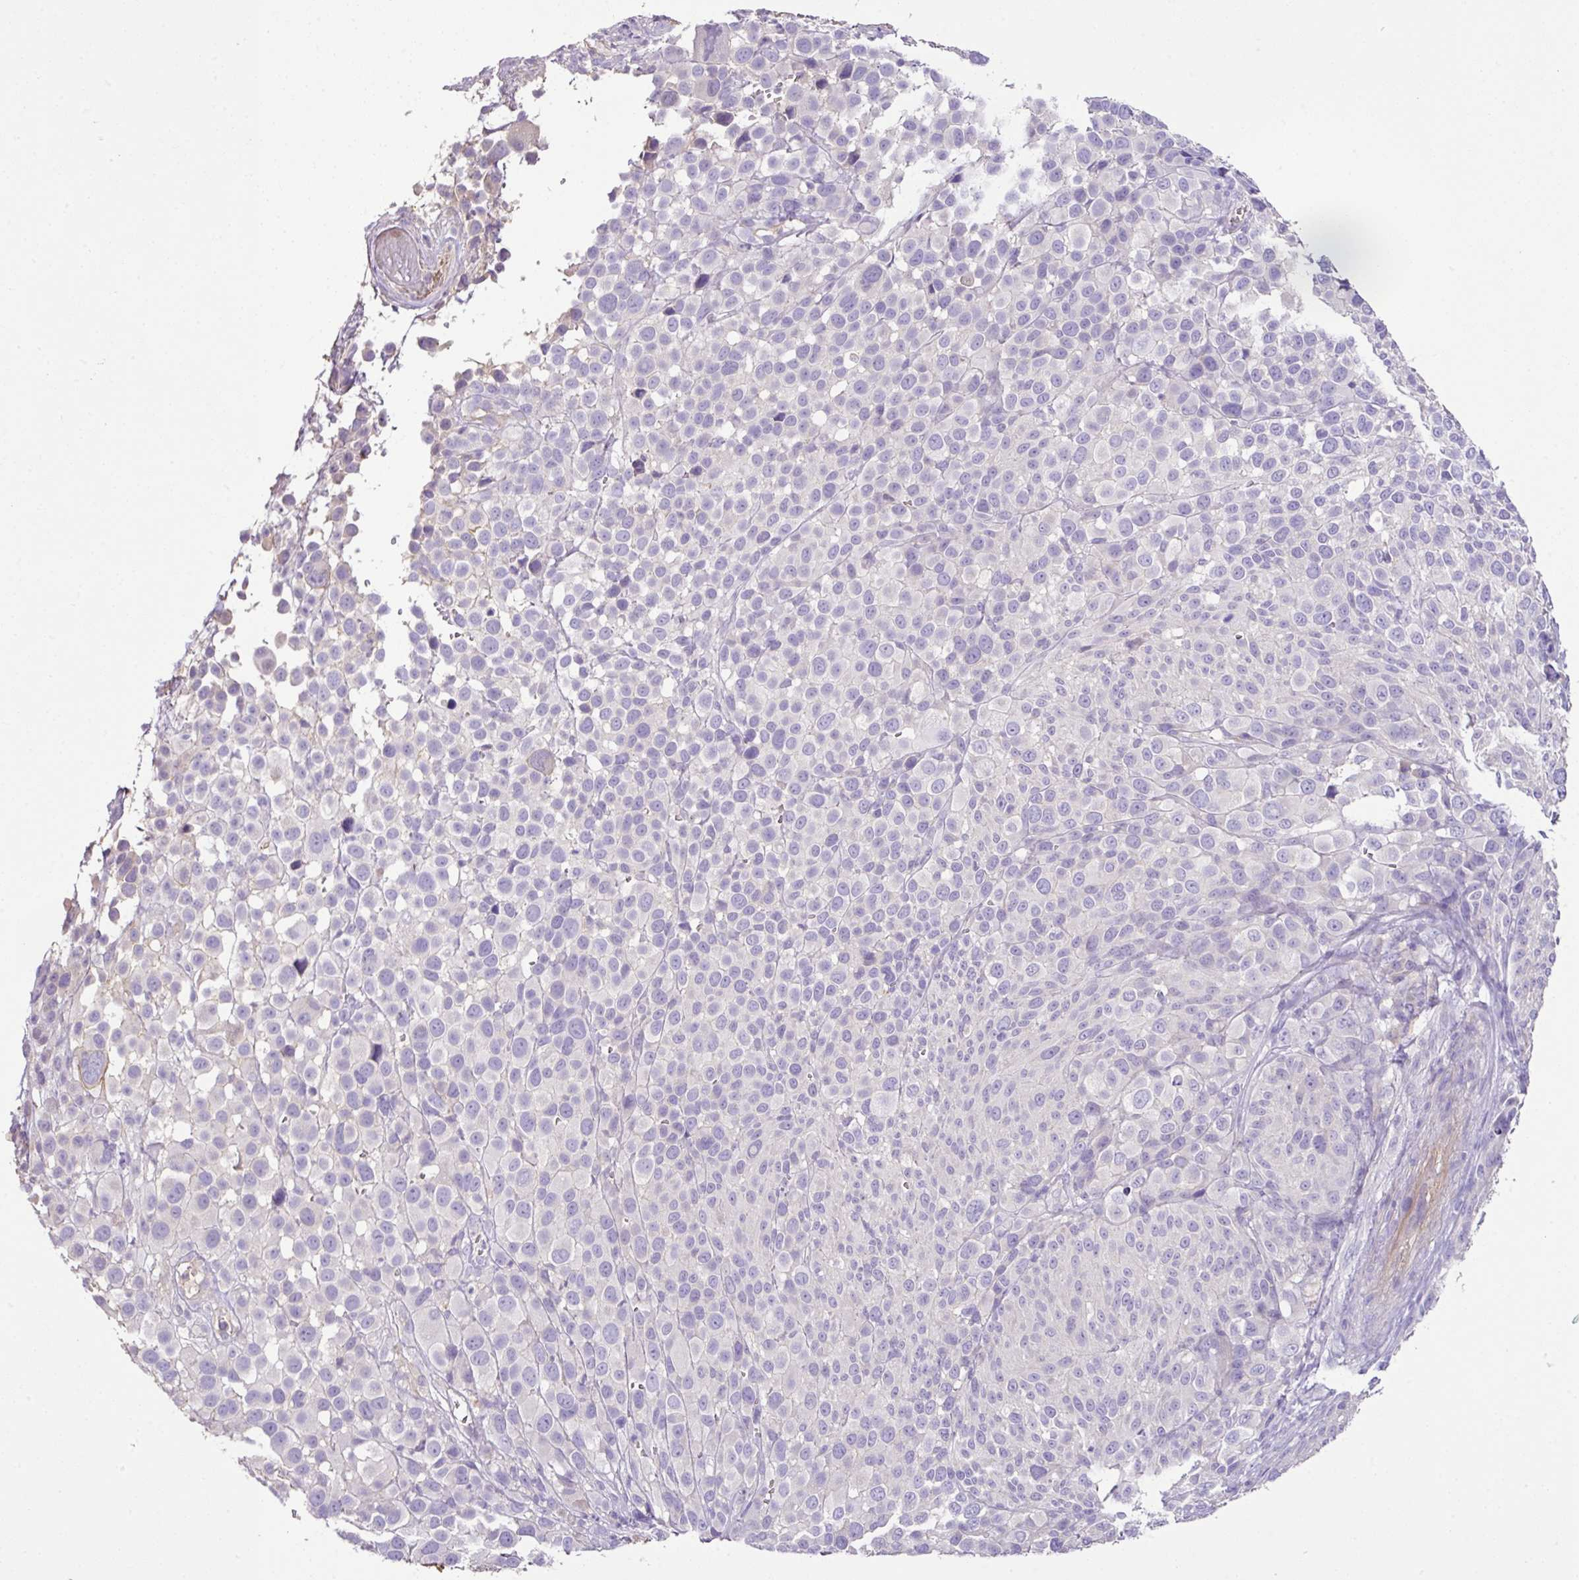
{"staining": {"intensity": "weak", "quantity": "<25%", "location": "cytoplasmic/membranous"}, "tissue": "melanoma", "cell_type": "Tumor cells", "image_type": "cancer", "snomed": [{"axis": "morphology", "description": "Malignant melanoma, NOS"}, {"axis": "topography", "description": "Skin of trunk"}], "caption": "High magnification brightfield microscopy of malignant melanoma stained with DAB (brown) and counterstained with hematoxylin (blue): tumor cells show no significant expression.", "gene": "AGR3", "patient": {"sex": "male", "age": 71}}